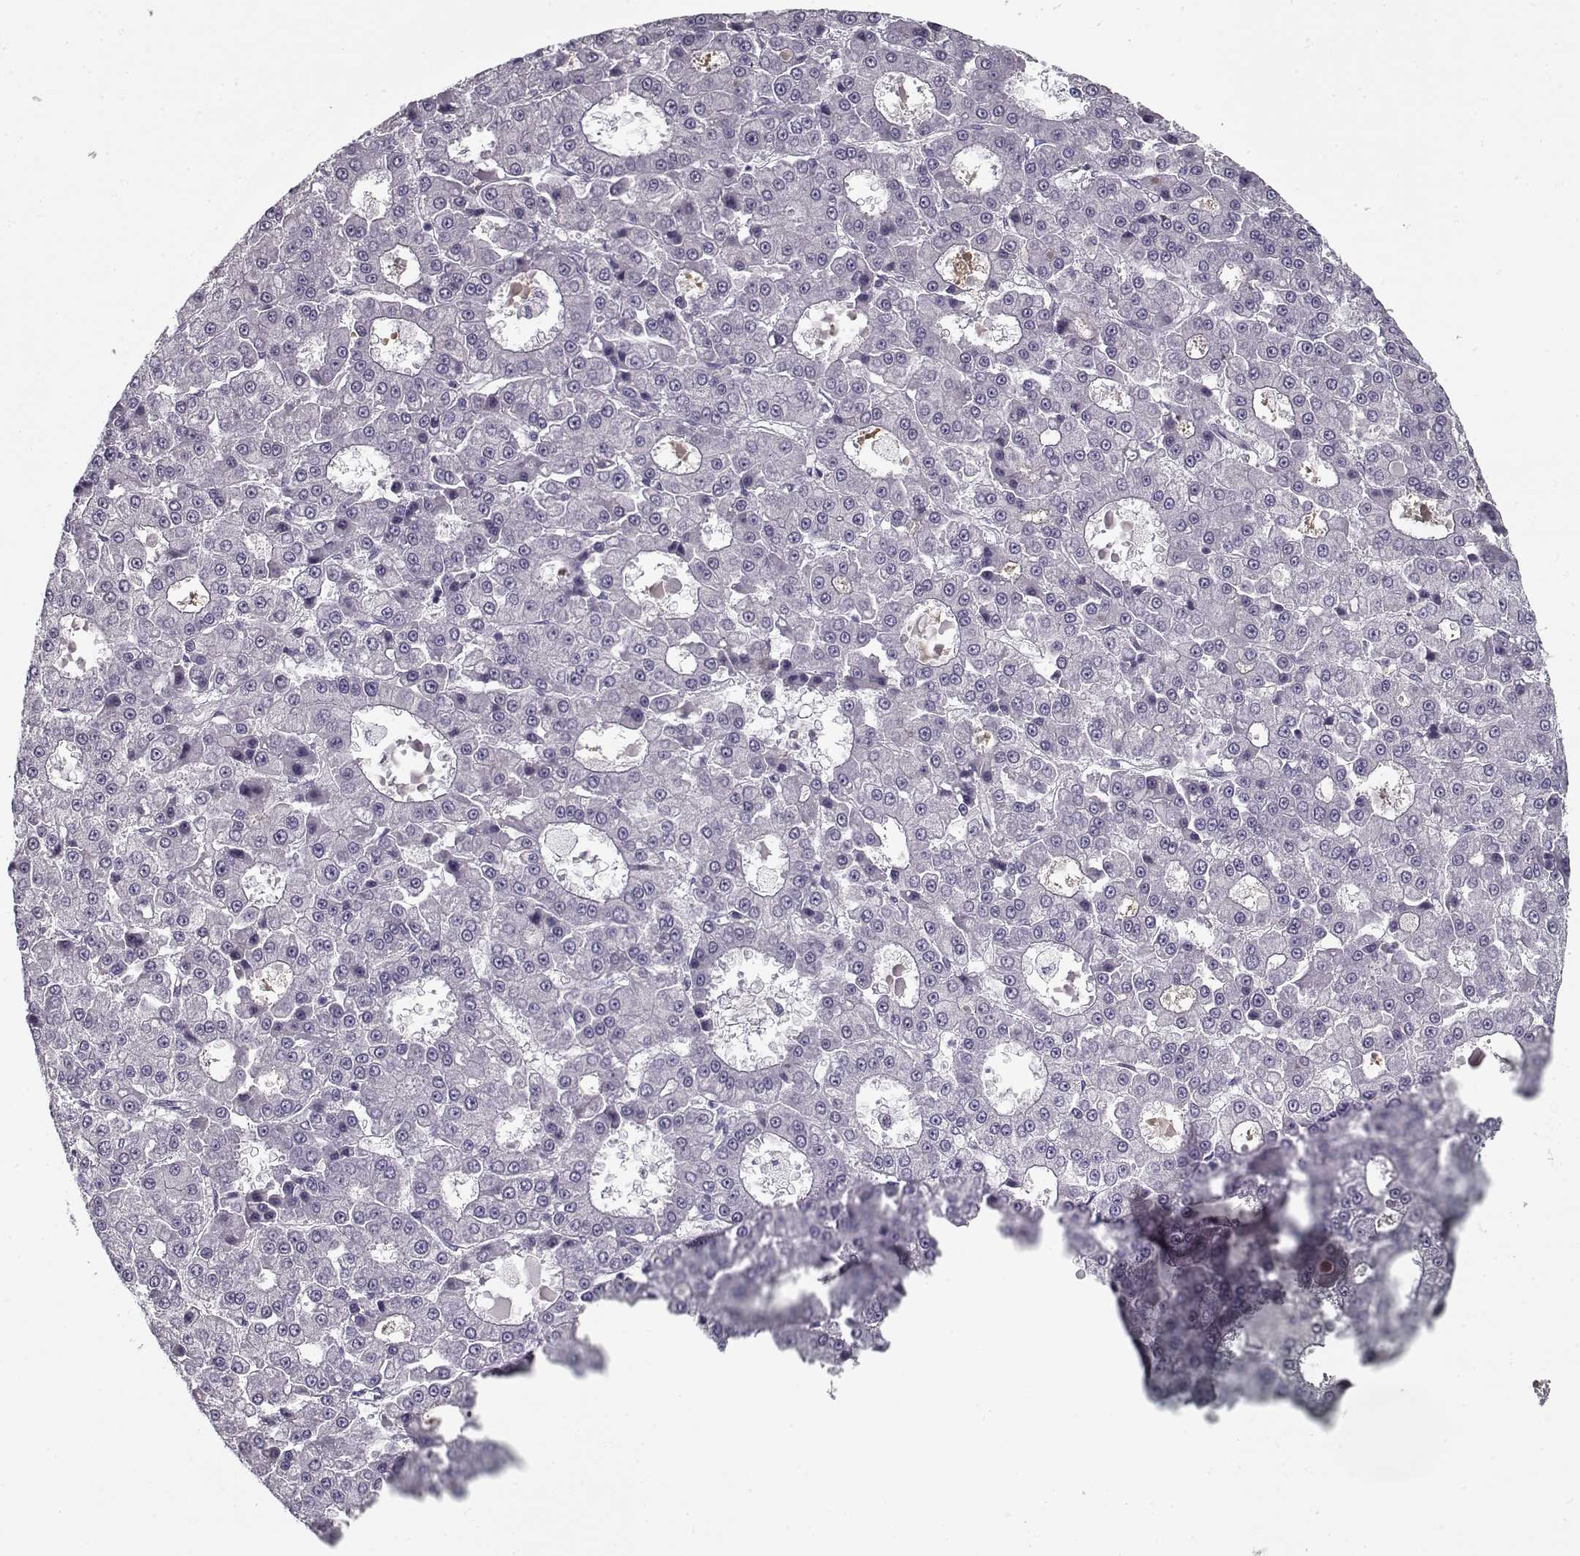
{"staining": {"intensity": "negative", "quantity": "none", "location": "none"}, "tissue": "liver cancer", "cell_type": "Tumor cells", "image_type": "cancer", "snomed": [{"axis": "morphology", "description": "Carcinoma, Hepatocellular, NOS"}, {"axis": "topography", "description": "Liver"}], "caption": "IHC photomicrograph of neoplastic tissue: human hepatocellular carcinoma (liver) stained with DAB shows no significant protein staining in tumor cells. (Stains: DAB immunohistochemistry with hematoxylin counter stain, Microscopy: brightfield microscopy at high magnification).", "gene": "SPACA9", "patient": {"sex": "male", "age": 70}}